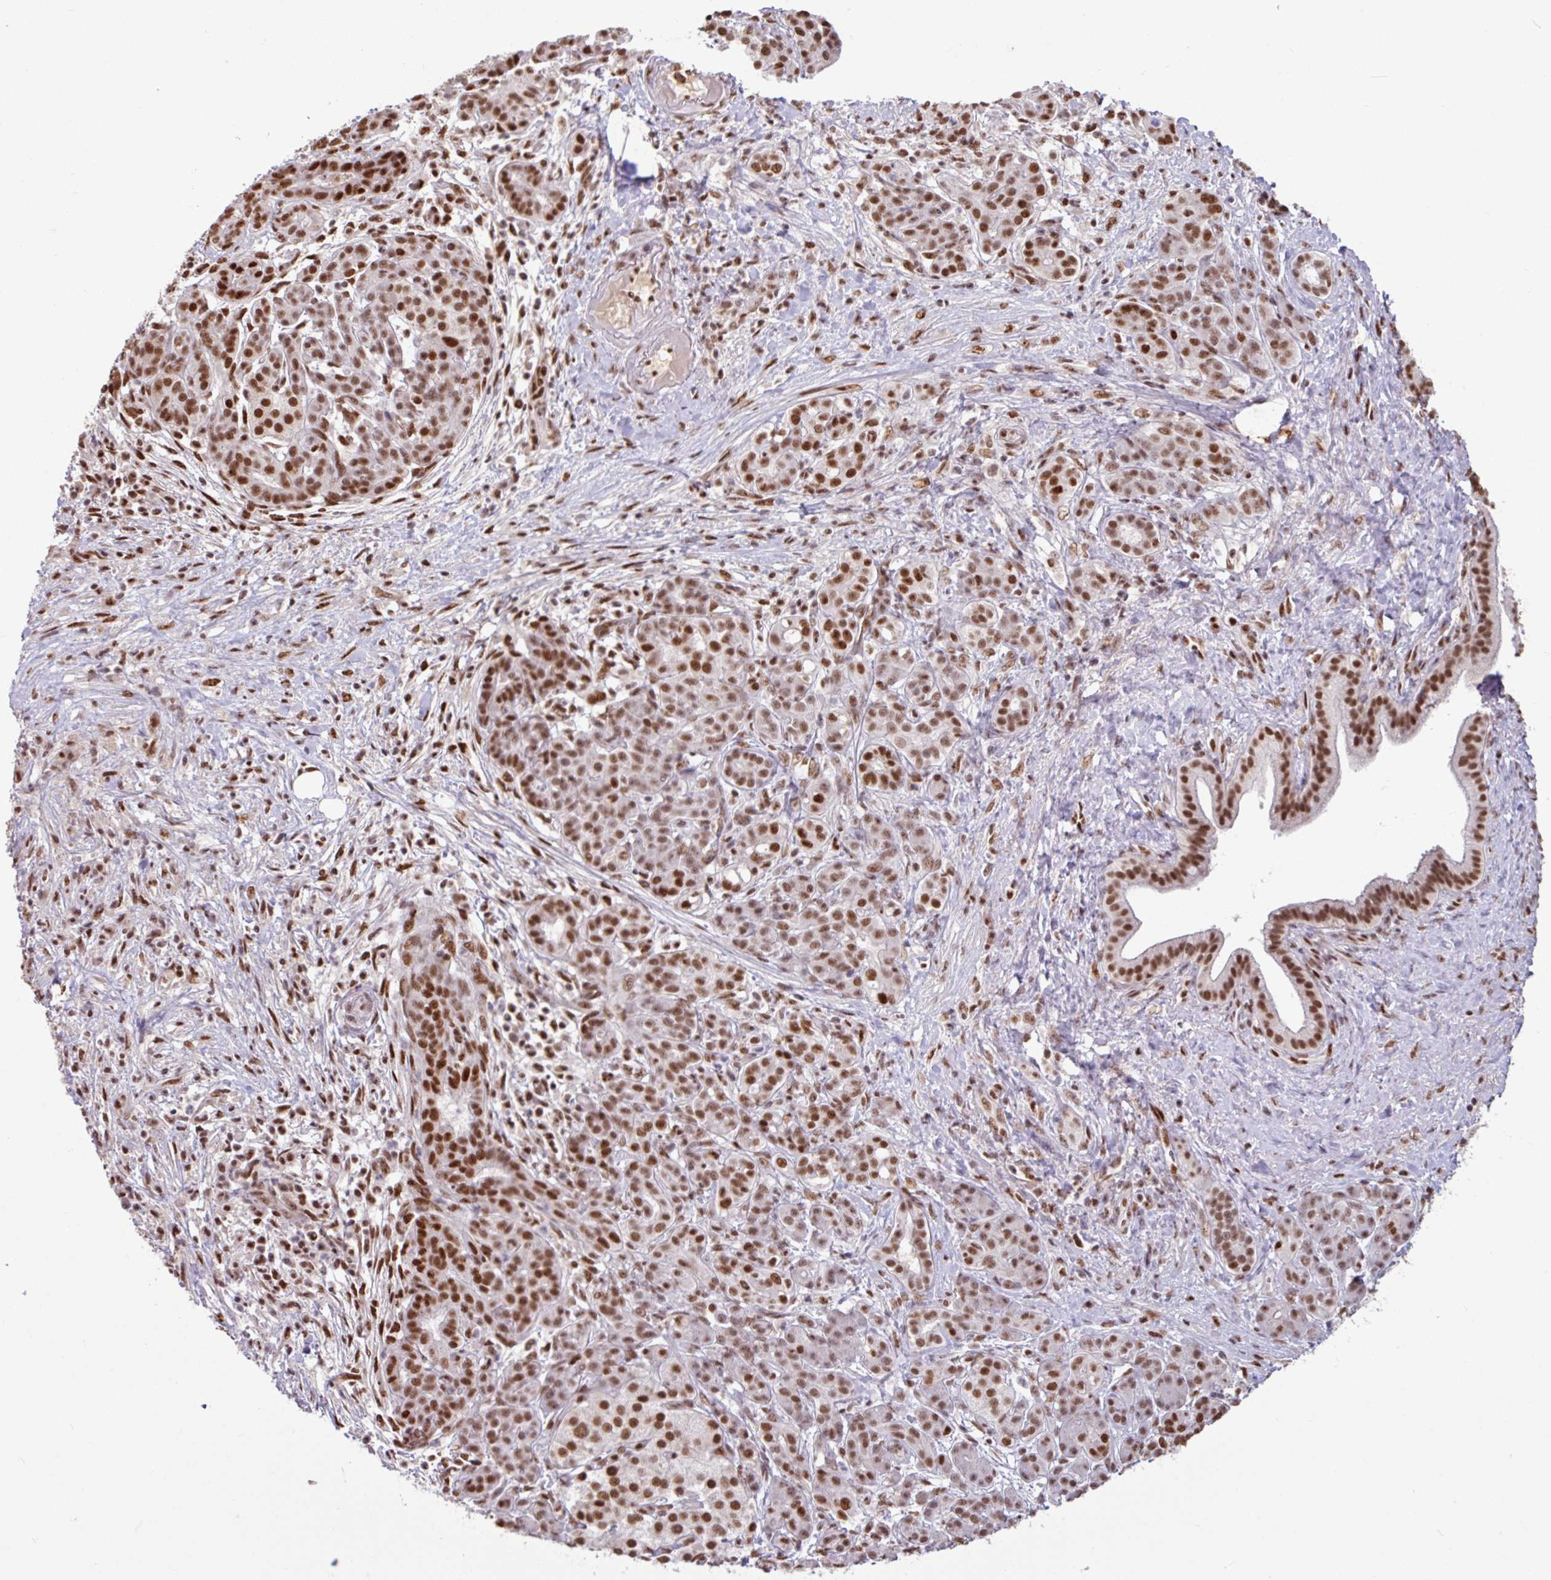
{"staining": {"intensity": "strong", "quantity": ">75%", "location": "nuclear"}, "tissue": "pancreatic cancer", "cell_type": "Tumor cells", "image_type": "cancer", "snomed": [{"axis": "morphology", "description": "Adenocarcinoma, NOS"}, {"axis": "topography", "description": "Pancreas"}], "caption": "DAB (3,3'-diaminobenzidine) immunohistochemical staining of pancreatic cancer (adenocarcinoma) displays strong nuclear protein staining in approximately >75% of tumor cells. Nuclei are stained in blue.", "gene": "TDG", "patient": {"sex": "male", "age": 44}}